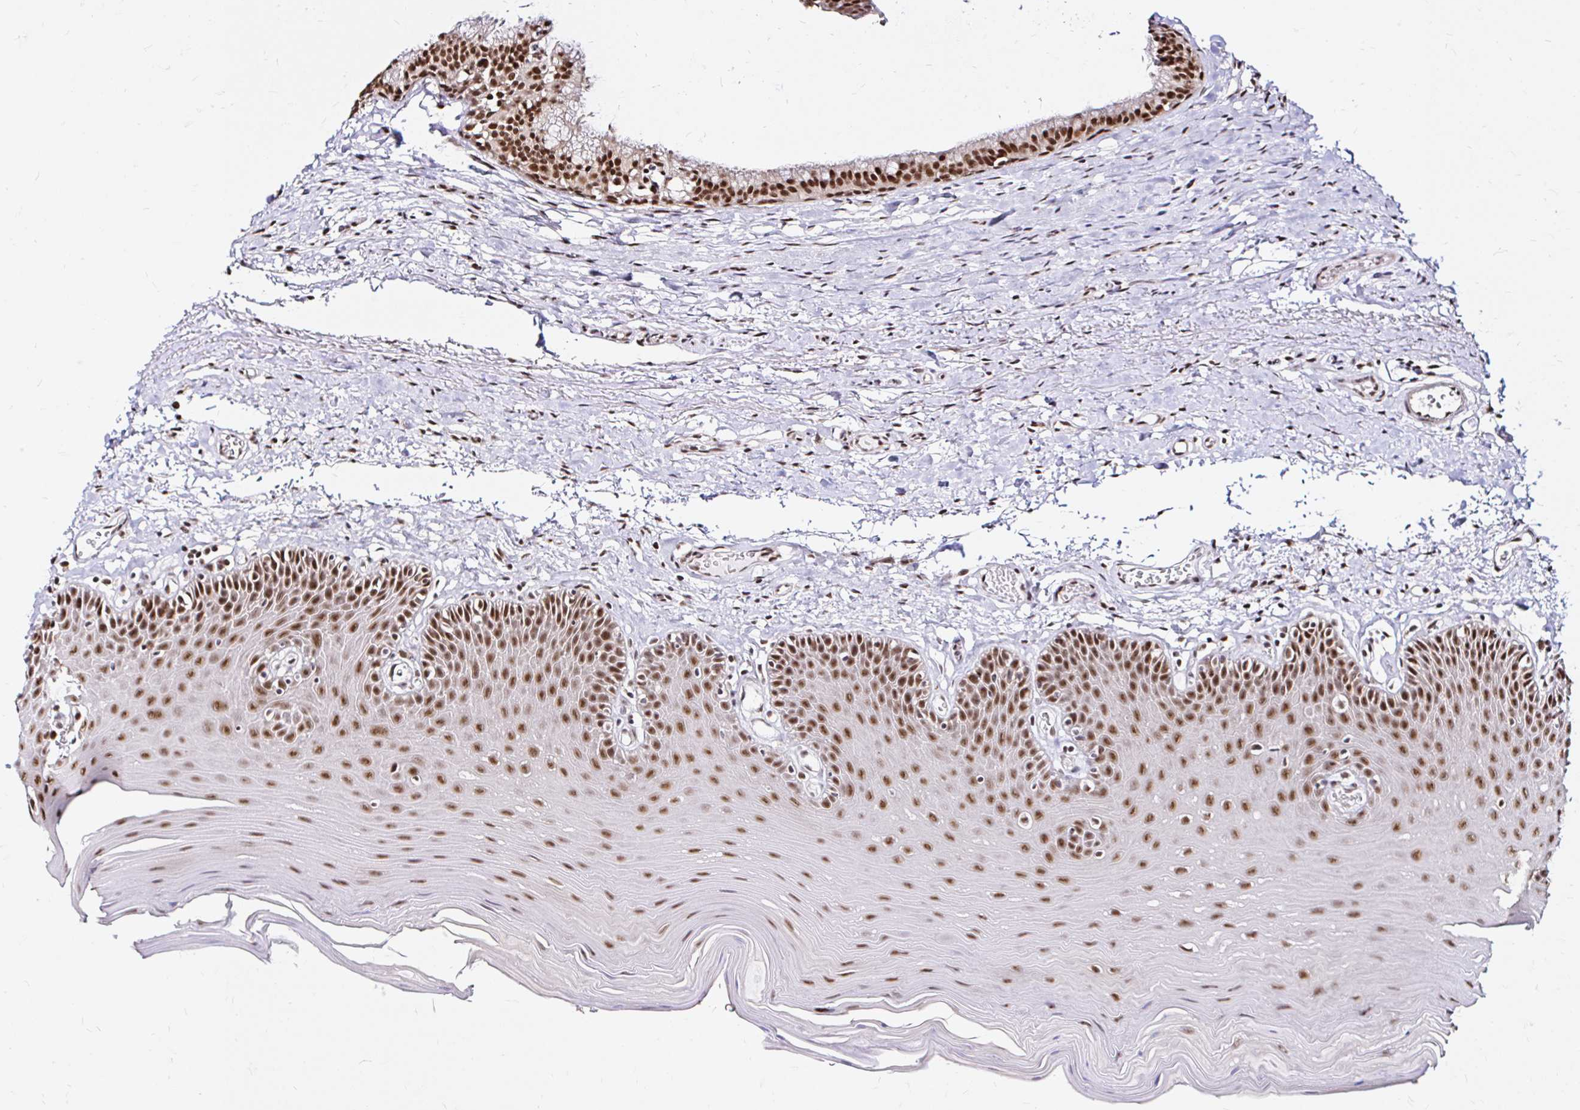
{"staining": {"intensity": "moderate", "quantity": ">75%", "location": "nuclear"}, "tissue": "oral mucosa", "cell_type": "Squamous epithelial cells", "image_type": "normal", "snomed": [{"axis": "morphology", "description": "Normal tissue, NOS"}, {"axis": "morphology", "description": "Adenocarcinoma, NOS"}, {"axis": "topography", "description": "Oral tissue"}, {"axis": "topography", "description": "Head-Neck"}], "caption": "Protein expression analysis of unremarkable human oral mucosa reveals moderate nuclear expression in approximately >75% of squamous epithelial cells.", "gene": "SNRPC", "patient": {"sex": "female", "age": 57}}